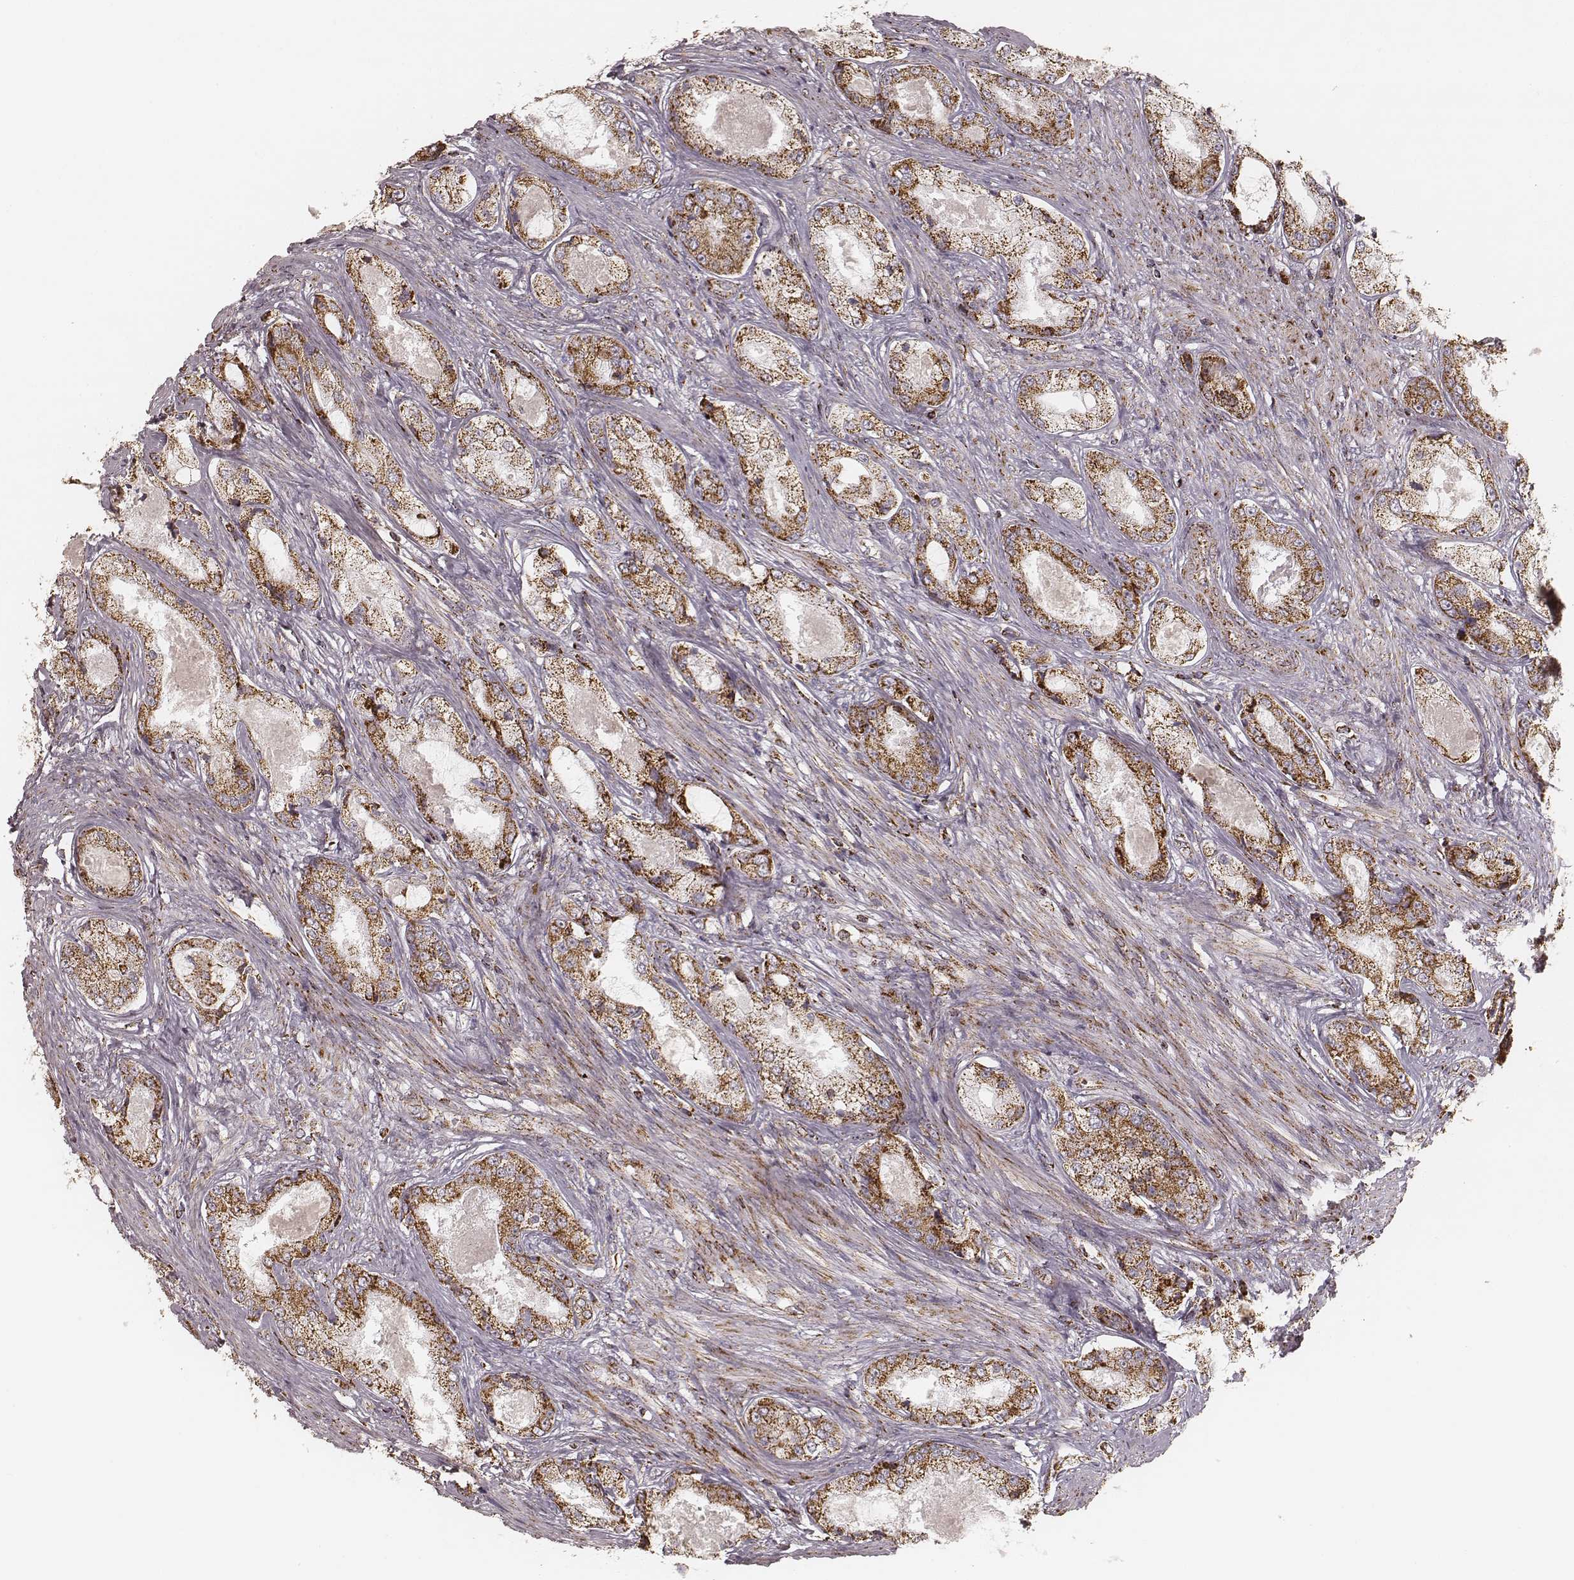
{"staining": {"intensity": "strong", "quantity": ">75%", "location": "cytoplasmic/membranous"}, "tissue": "prostate cancer", "cell_type": "Tumor cells", "image_type": "cancer", "snomed": [{"axis": "morphology", "description": "Adenocarcinoma, Low grade"}, {"axis": "topography", "description": "Prostate"}], "caption": "Prostate low-grade adenocarcinoma tissue displays strong cytoplasmic/membranous expression in about >75% of tumor cells, visualized by immunohistochemistry.", "gene": "CS", "patient": {"sex": "male", "age": 68}}